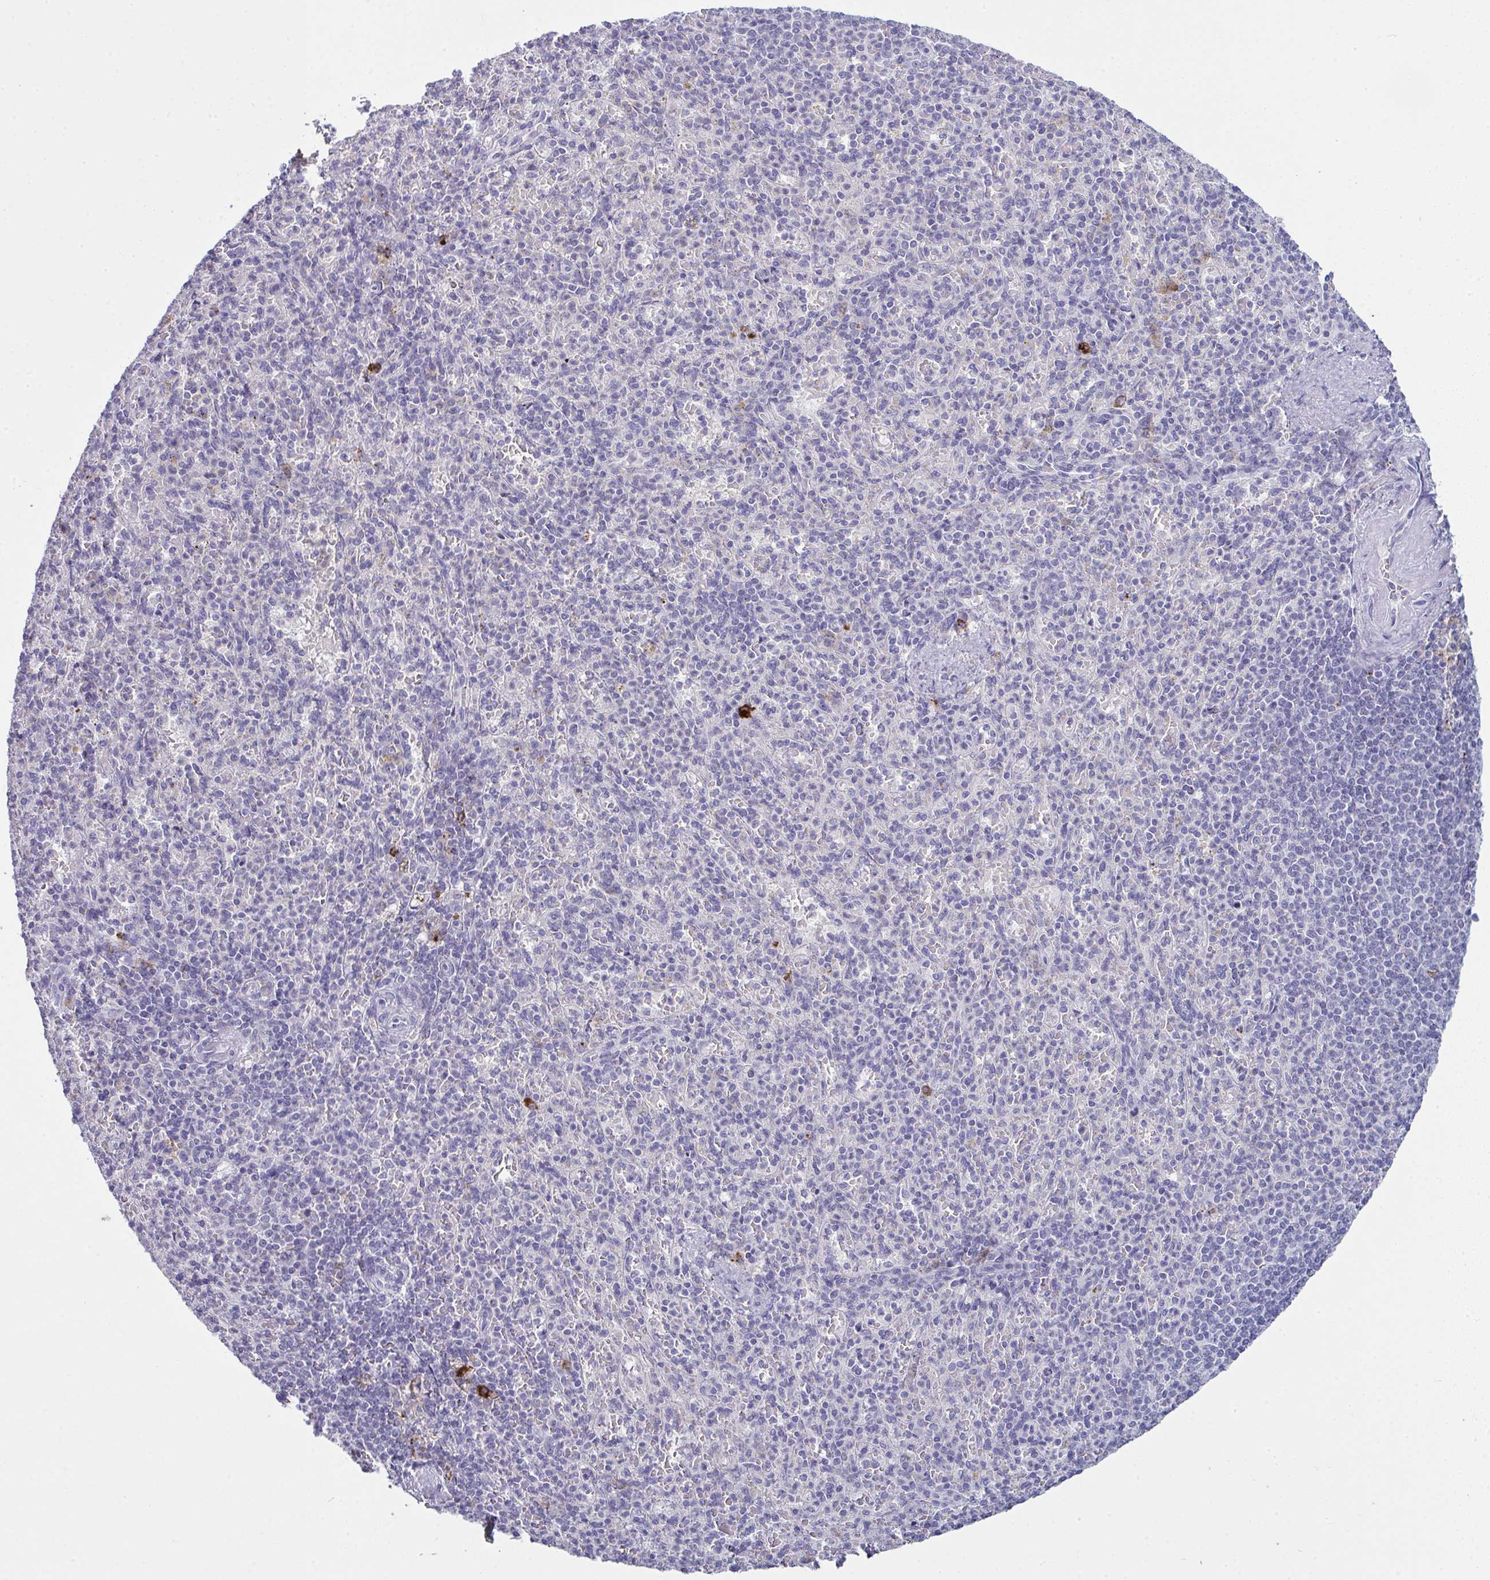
{"staining": {"intensity": "negative", "quantity": "none", "location": "none"}, "tissue": "spleen", "cell_type": "Cells in red pulp", "image_type": "normal", "snomed": [{"axis": "morphology", "description": "Normal tissue, NOS"}, {"axis": "topography", "description": "Spleen"}], "caption": "Image shows no protein staining in cells in red pulp of unremarkable spleen.", "gene": "ADAM21", "patient": {"sex": "female", "age": 74}}